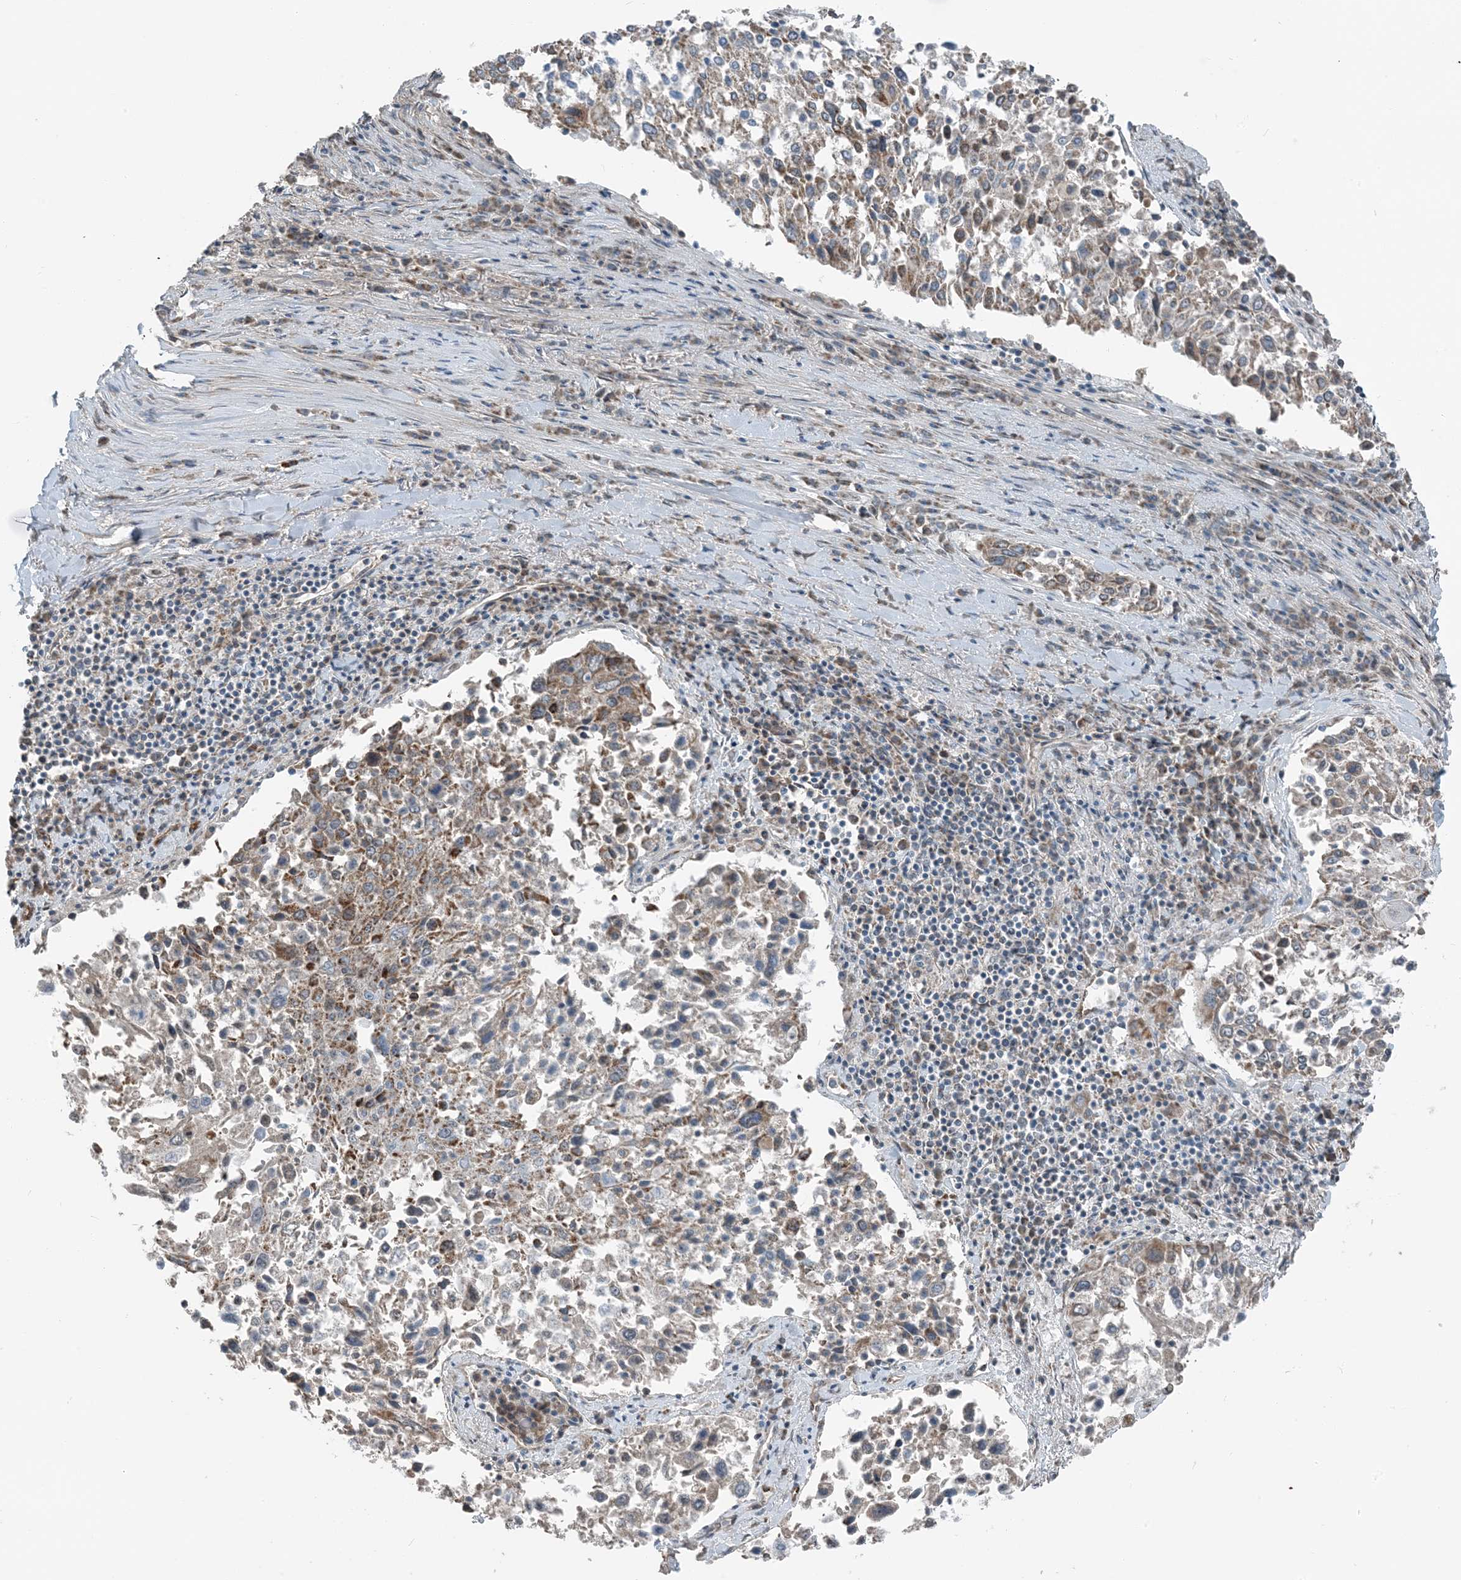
{"staining": {"intensity": "weak", "quantity": "25%-75%", "location": "cytoplasmic/membranous"}, "tissue": "lung cancer", "cell_type": "Tumor cells", "image_type": "cancer", "snomed": [{"axis": "morphology", "description": "Squamous cell carcinoma, NOS"}, {"axis": "topography", "description": "Lung"}], "caption": "Lung cancer tissue displays weak cytoplasmic/membranous staining in about 25%-75% of tumor cells", "gene": "PILRB", "patient": {"sex": "male", "age": 65}}